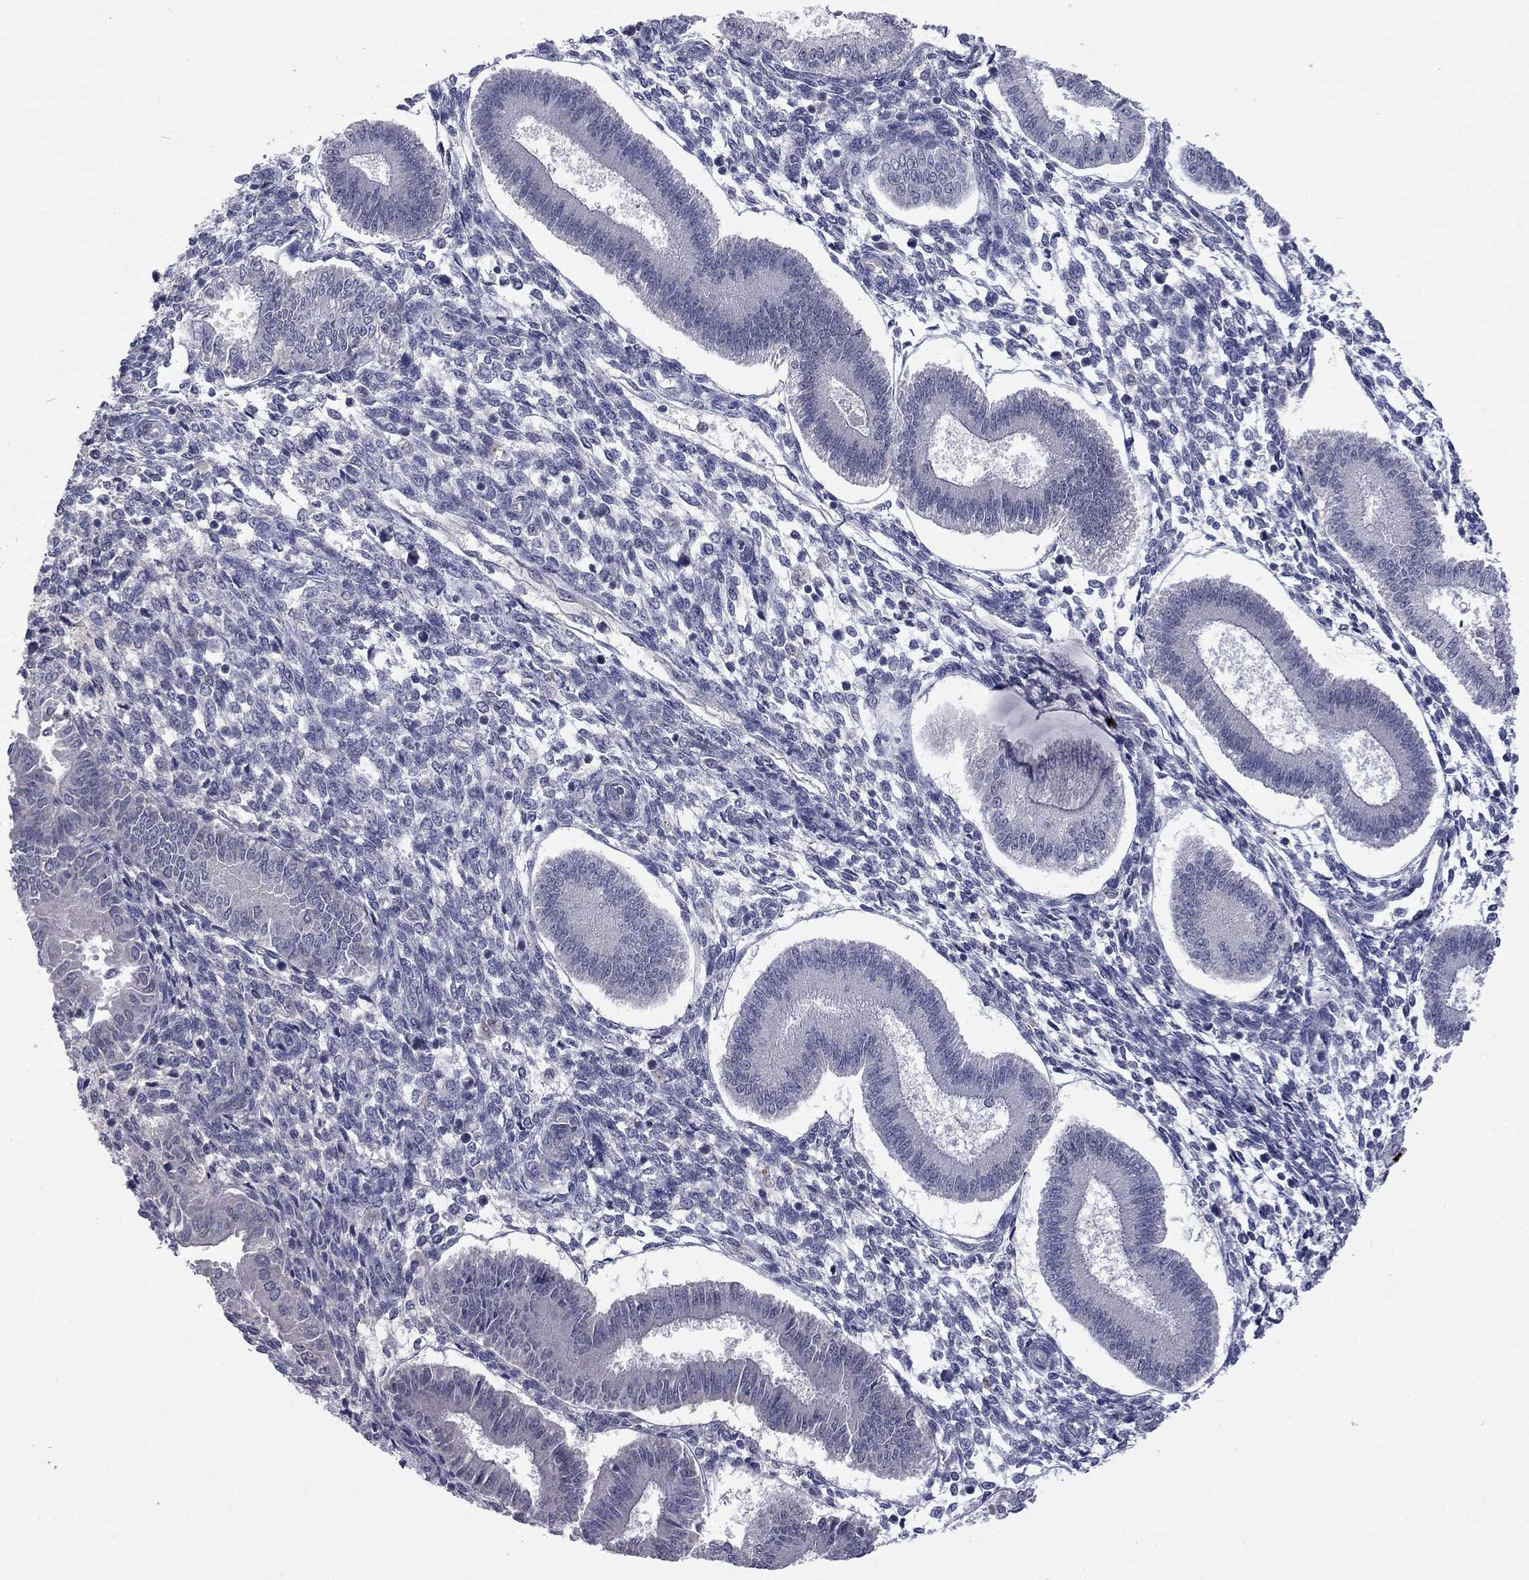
{"staining": {"intensity": "negative", "quantity": "none", "location": "none"}, "tissue": "endometrium", "cell_type": "Cells in endometrial stroma", "image_type": "normal", "snomed": [{"axis": "morphology", "description": "Normal tissue, NOS"}, {"axis": "topography", "description": "Endometrium"}], "caption": "High power microscopy micrograph of an immunohistochemistry (IHC) histopathology image of benign endometrium, revealing no significant expression in cells in endometrial stroma. (Brightfield microscopy of DAB (3,3'-diaminobenzidine) IHC at high magnification).", "gene": "IP6K3", "patient": {"sex": "female", "age": 43}}